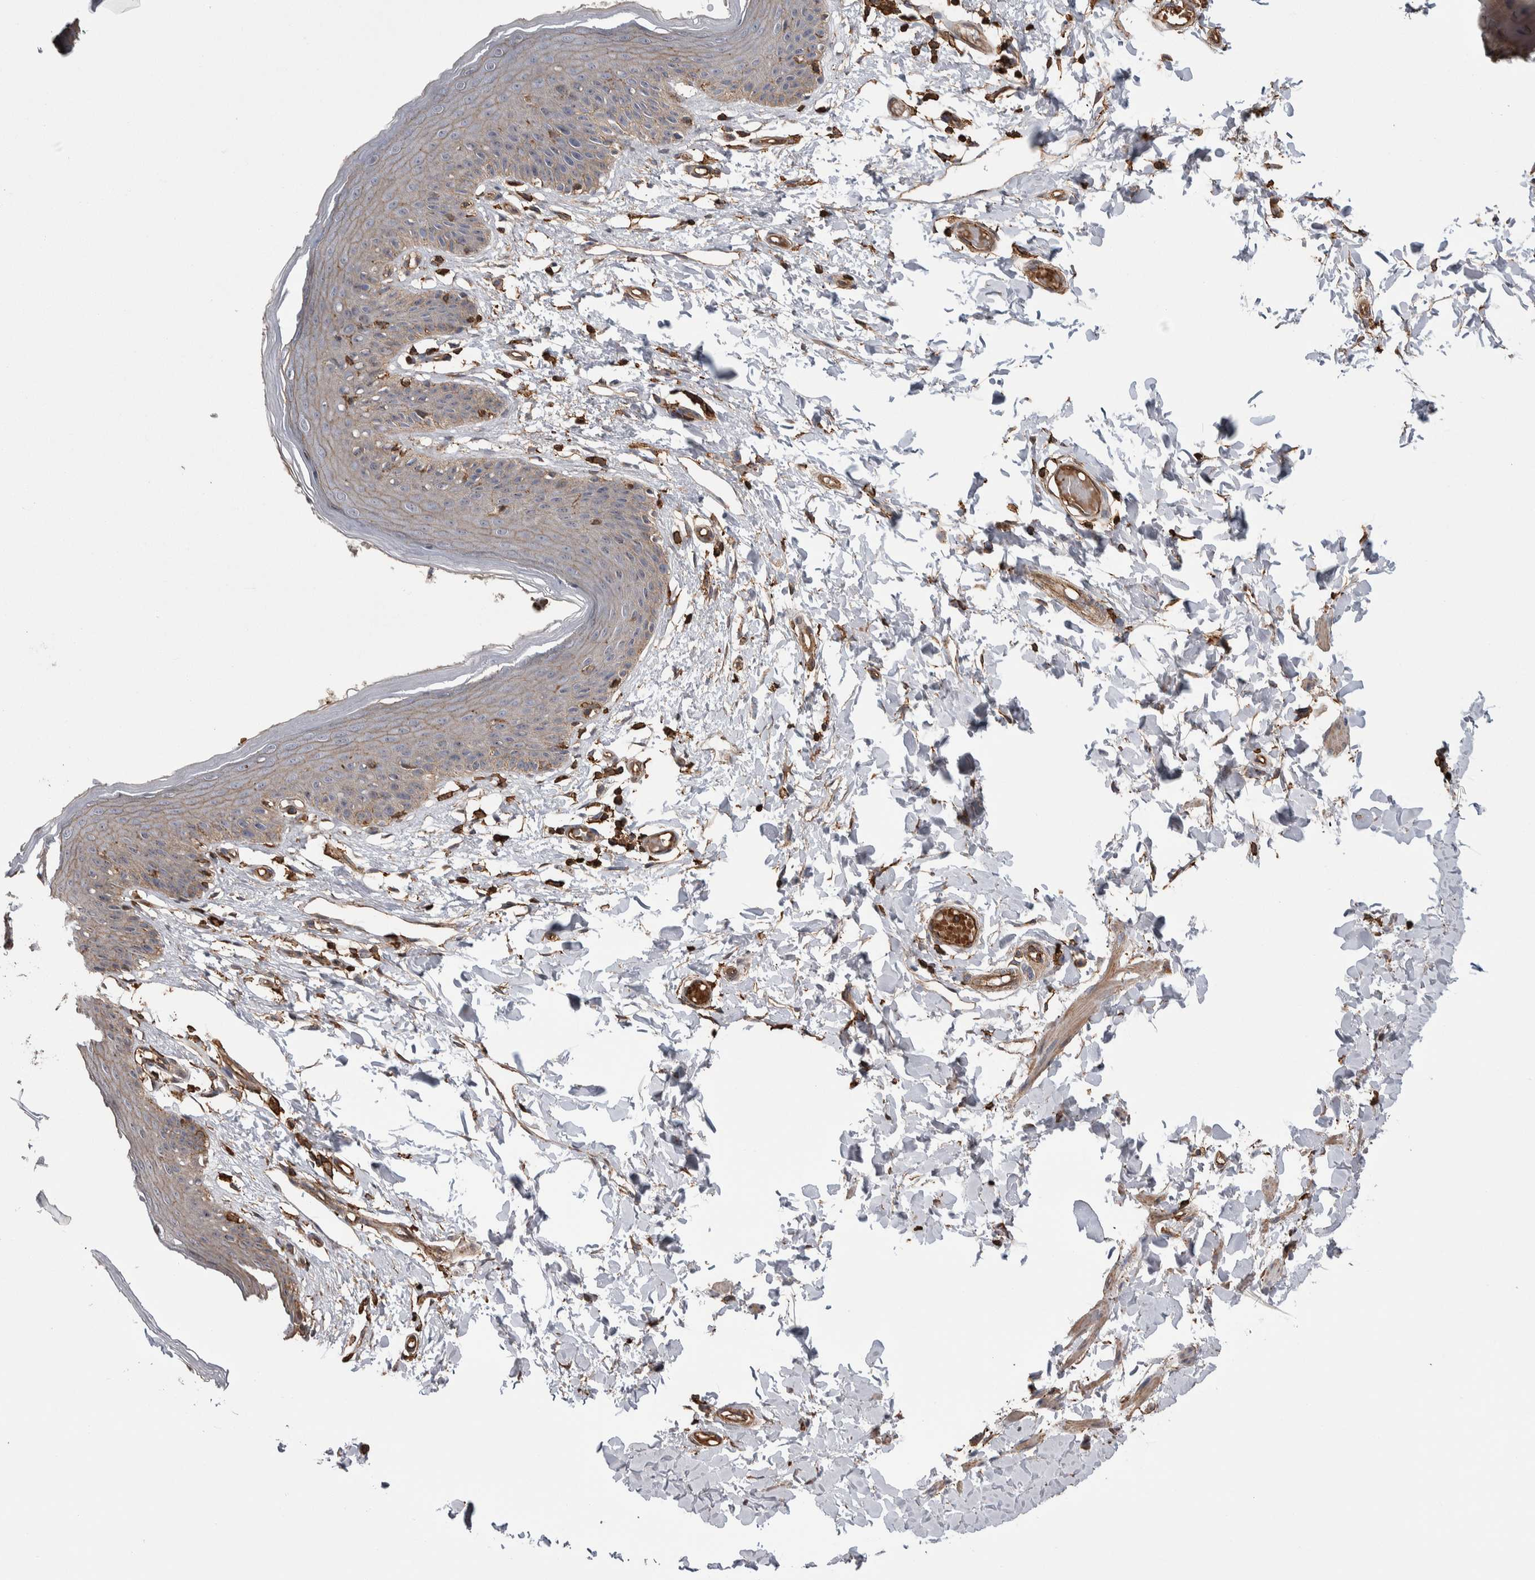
{"staining": {"intensity": "moderate", "quantity": "25%-75%", "location": "cytoplasmic/membranous"}, "tissue": "skin", "cell_type": "Epidermal cells", "image_type": "normal", "snomed": [{"axis": "morphology", "description": "Normal tissue, NOS"}, {"axis": "topography", "description": "Vulva"}], "caption": "Moderate cytoplasmic/membranous staining is seen in about 25%-75% of epidermal cells in benign skin.", "gene": "ENPP2", "patient": {"sex": "female", "age": 66}}